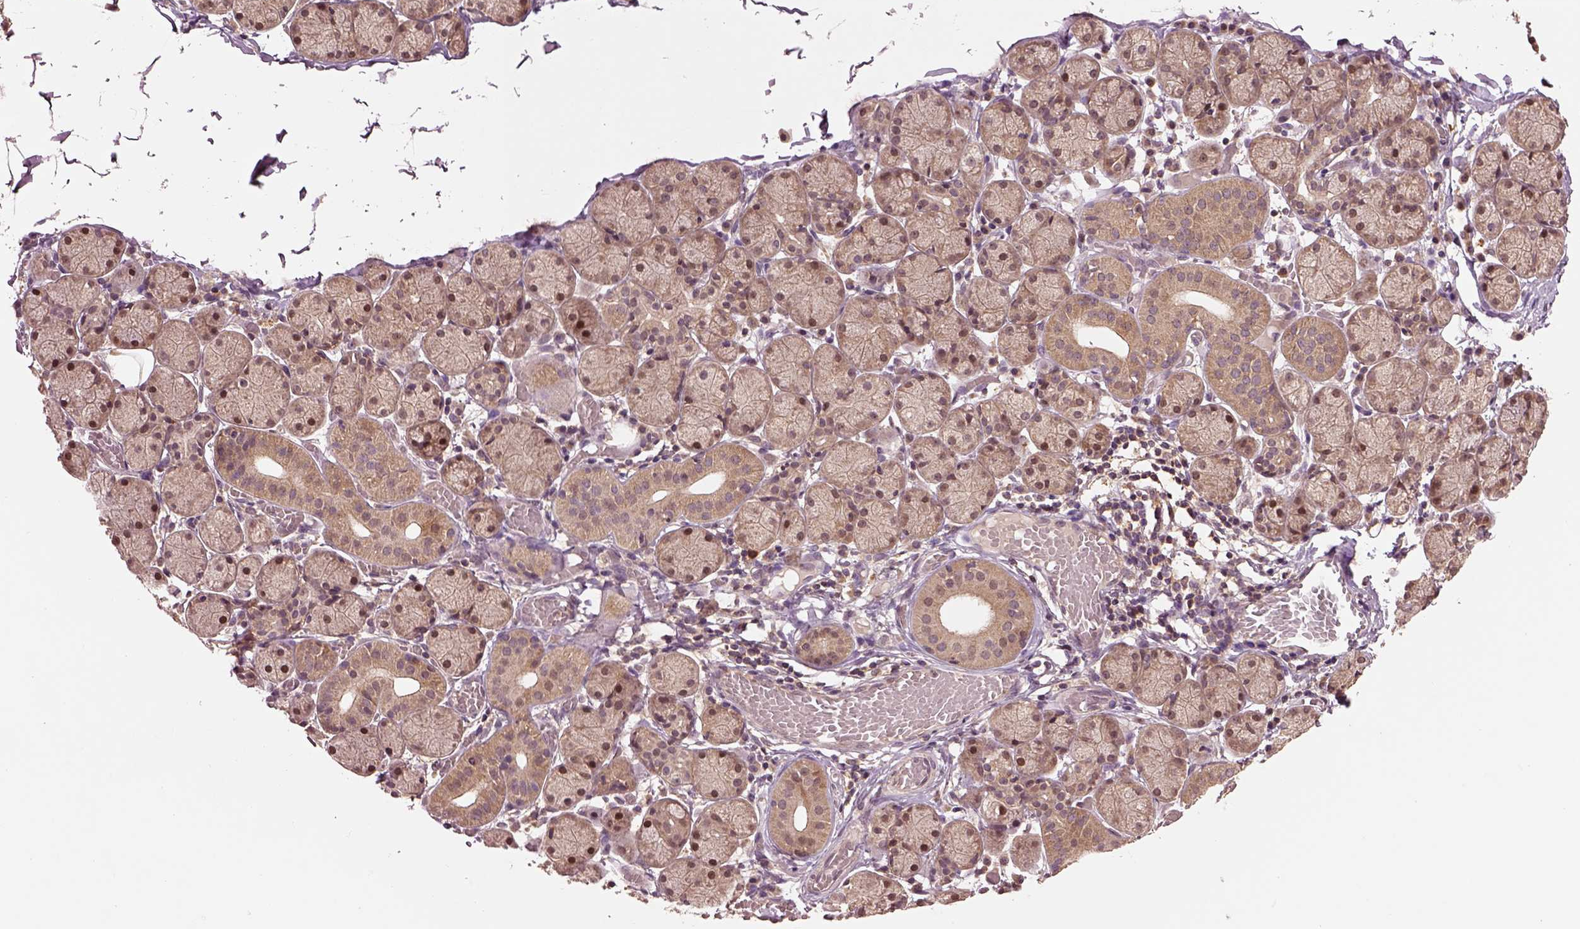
{"staining": {"intensity": "weak", "quantity": ">75%", "location": "cytoplasmic/membranous"}, "tissue": "salivary gland", "cell_type": "Glandular cells", "image_type": "normal", "snomed": [{"axis": "morphology", "description": "Normal tissue, NOS"}, {"axis": "topography", "description": "Salivary gland"}], "caption": "Immunohistochemistry photomicrograph of normal salivary gland stained for a protein (brown), which shows low levels of weak cytoplasmic/membranous positivity in approximately >75% of glandular cells.", "gene": "MTHFS", "patient": {"sex": "female", "age": 24}}